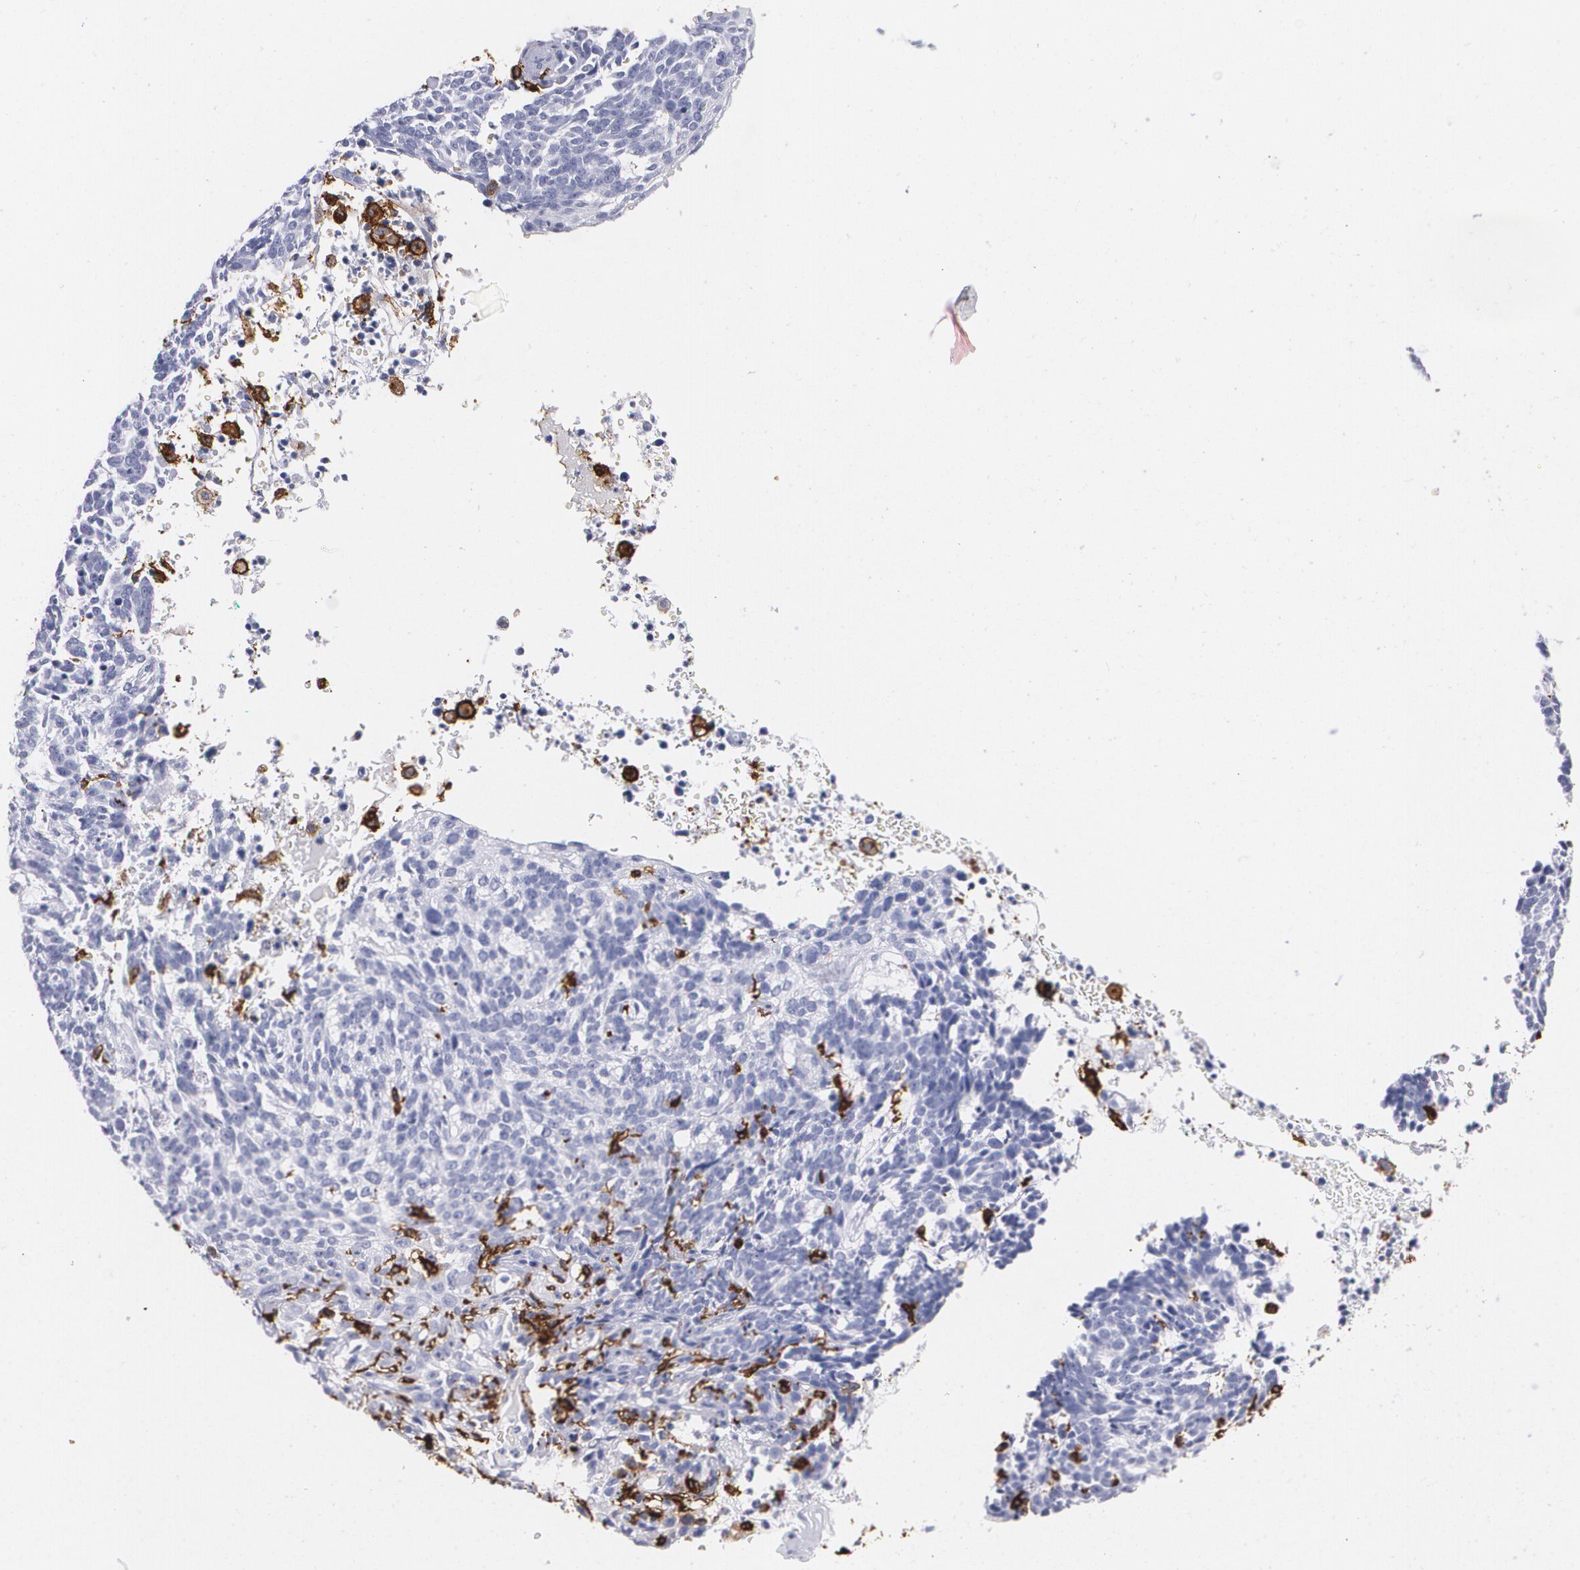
{"staining": {"intensity": "weak", "quantity": "<25%", "location": "cytoplasmic/membranous"}, "tissue": "skin cancer", "cell_type": "Tumor cells", "image_type": "cancer", "snomed": [{"axis": "morphology", "description": "Basal cell carcinoma"}, {"axis": "topography", "description": "Skin"}], "caption": "Tumor cells are negative for brown protein staining in skin cancer (basal cell carcinoma).", "gene": "HLA-DRA", "patient": {"sex": "female", "age": 89}}